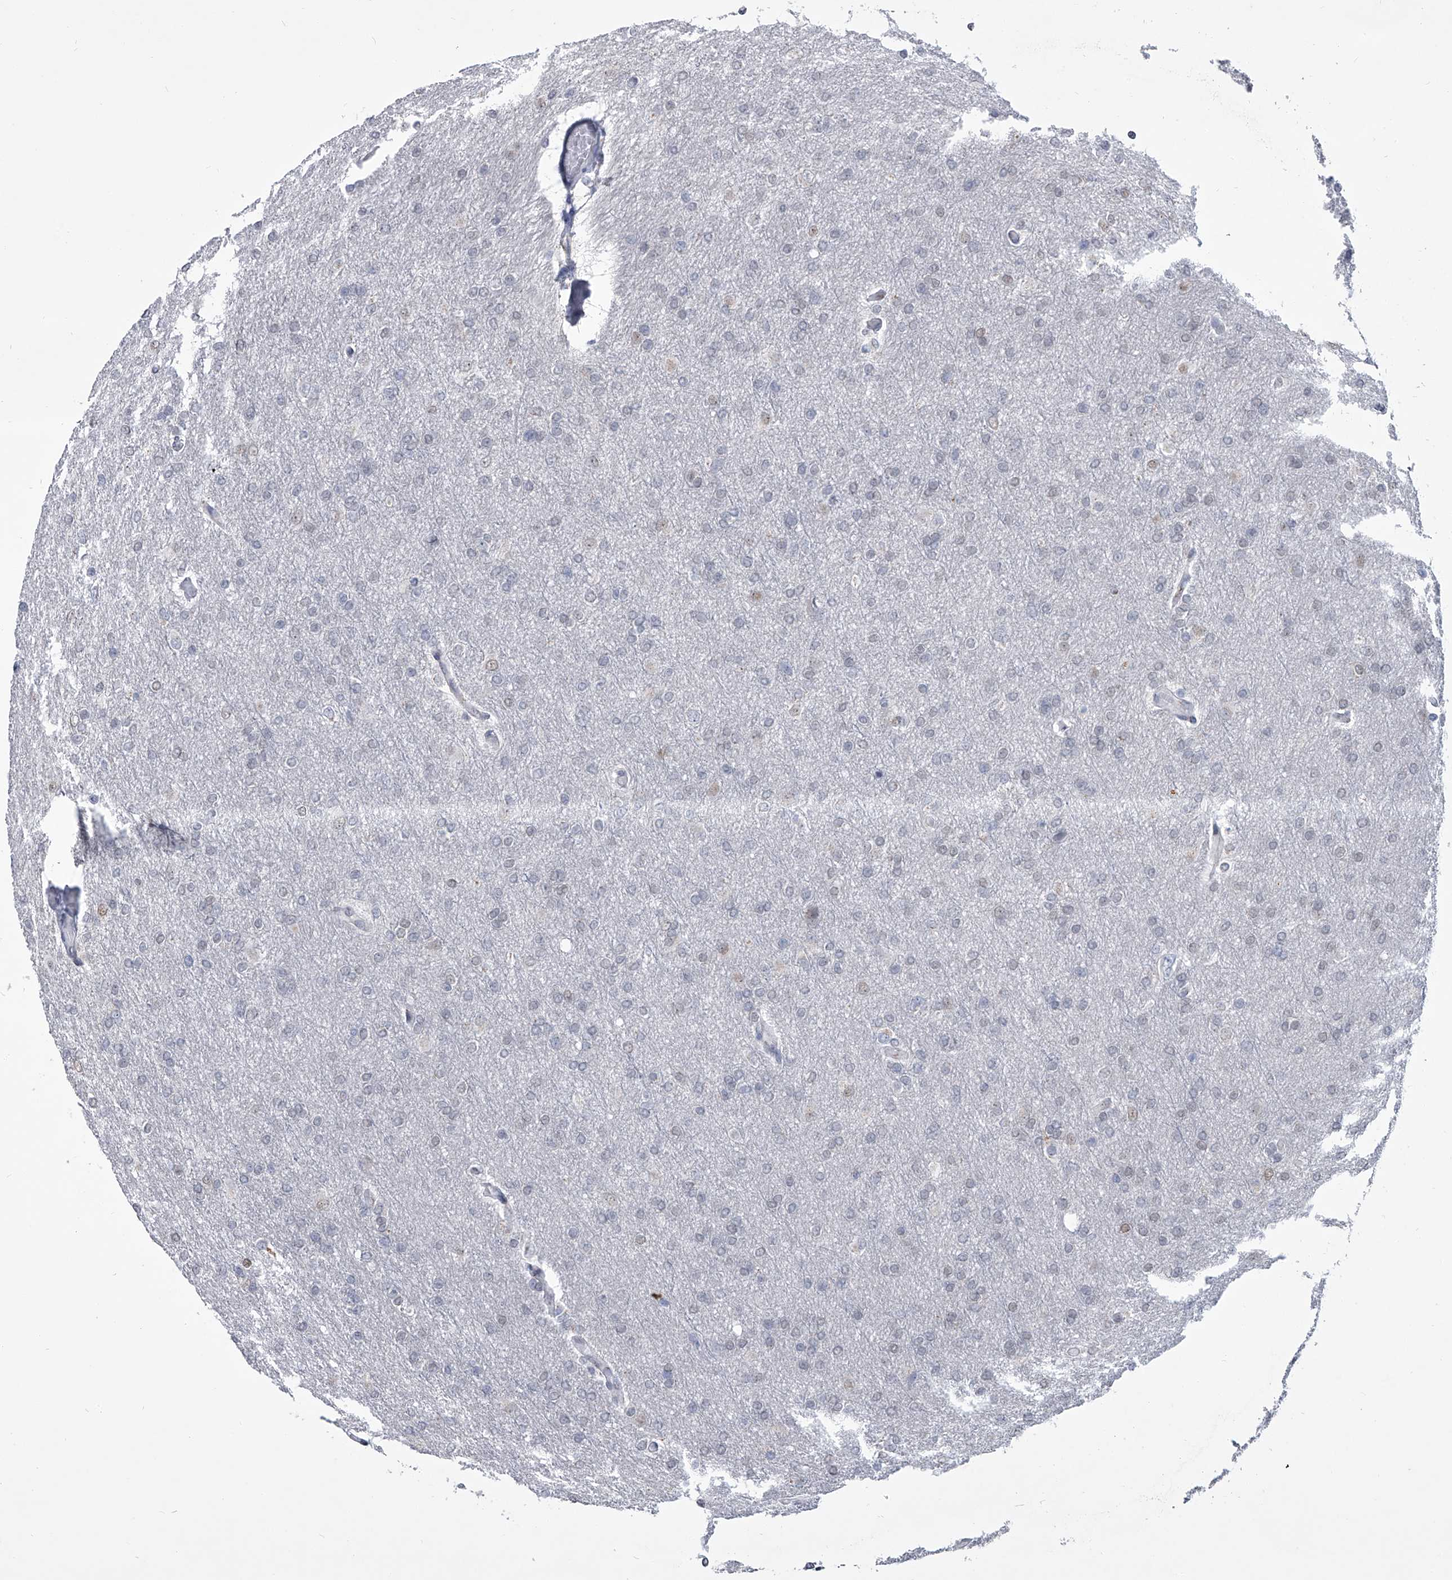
{"staining": {"intensity": "negative", "quantity": "none", "location": "none"}, "tissue": "glioma", "cell_type": "Tumor cells", "image_type": "cancer", "snomed": [{"axis": "morphology", "description": "Glioma, malignant, High grade"}, {"axis": "topography", "description": "Cerebral cortex"}], "caption": "This is a photomicrograph of IHC staining of malignant glioma (high-grade), which shows no positivity in tumor cells. (DAB immunohistochemistry with hematoxylin counter stain).", "gene": "EVA1C", "patient": {"sex": "female", "age": 36}}